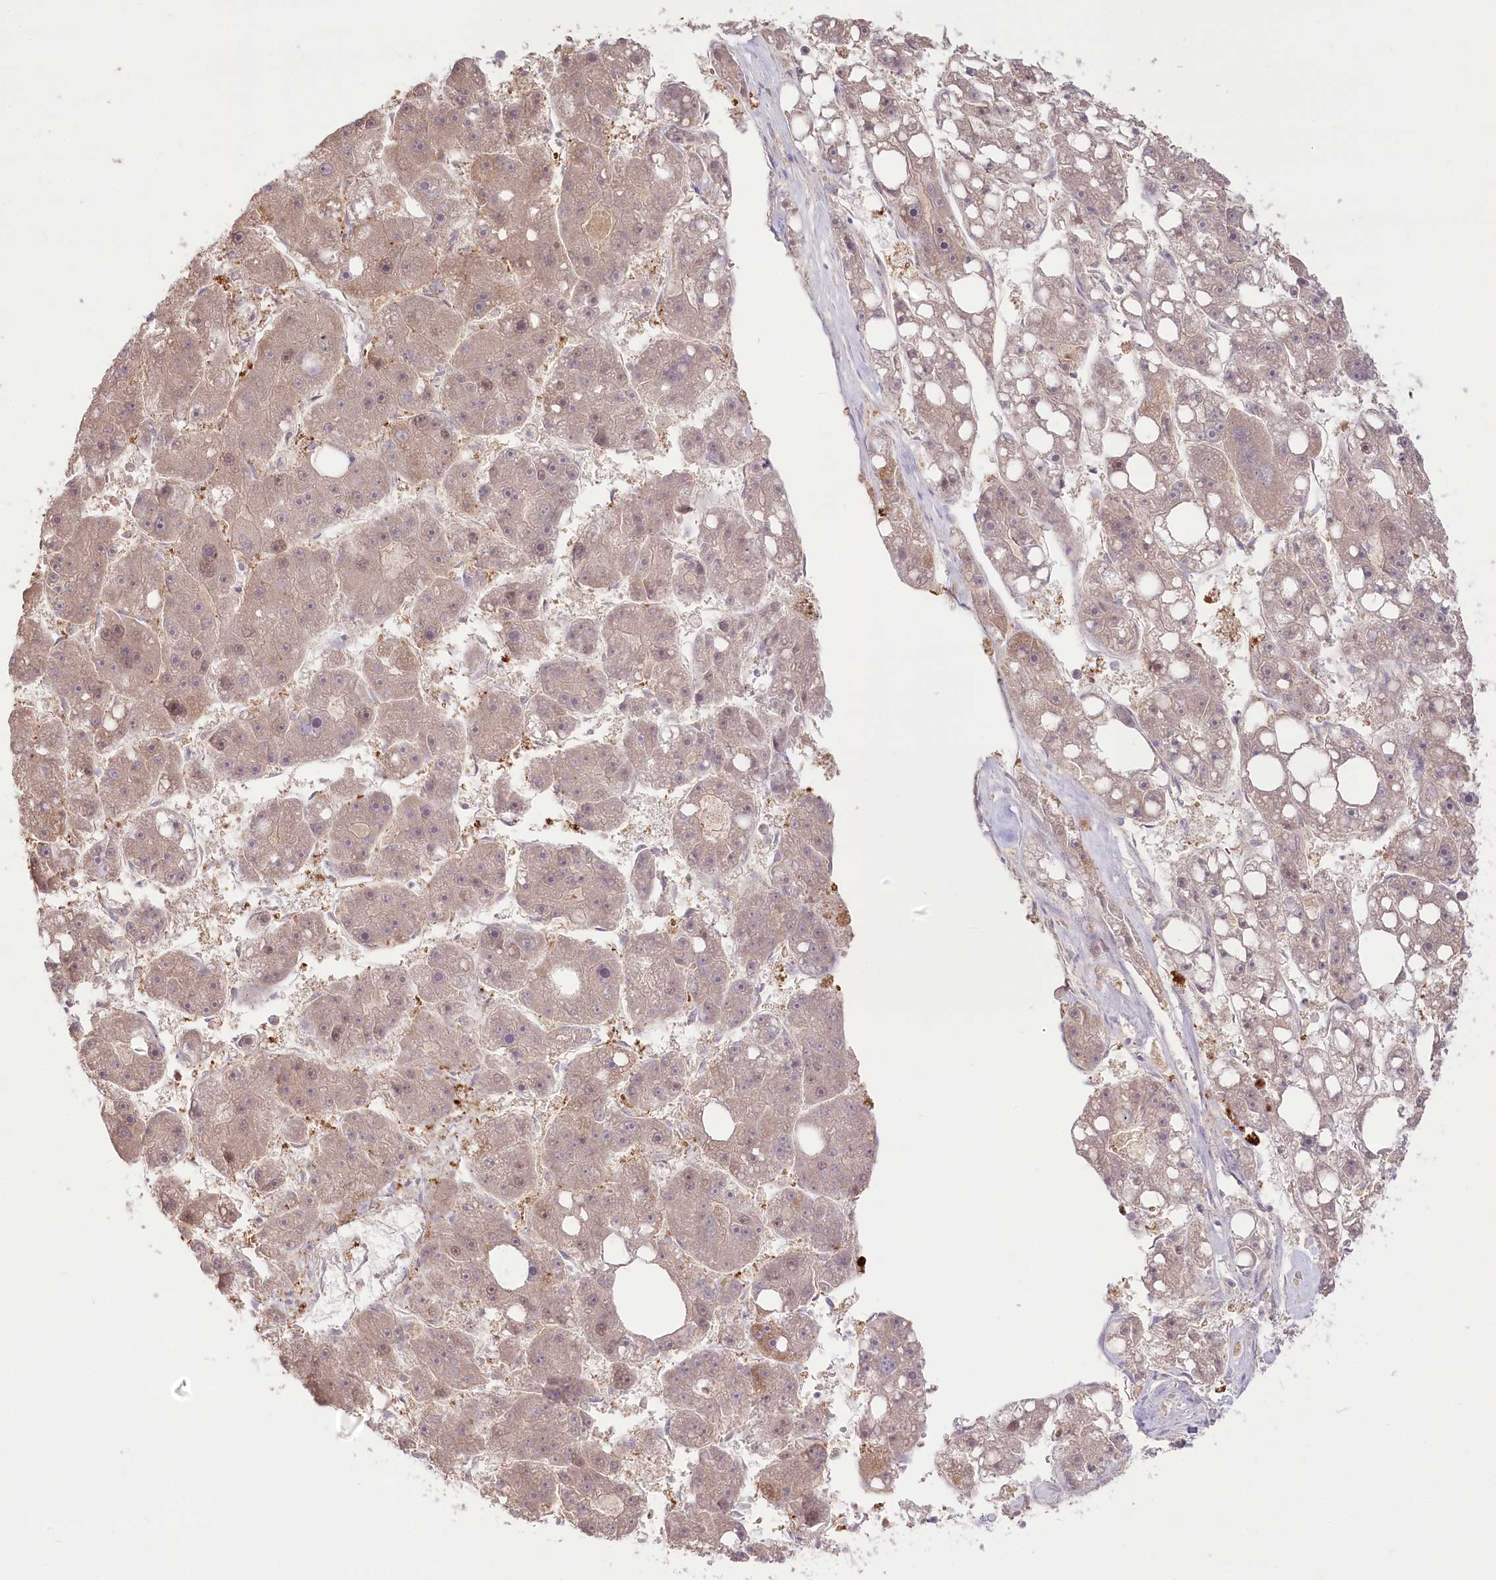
{"staining": {"intensity": "weak", "quantity": "25%-75%", "location": "cytoplasmic/membranous"}, "tissue": "liver cancer", "cell_type": "Tumor cells", "image_type": "cancer", "snomed": [{"axis": "morphology", "description": "Carcinoma, Hepatocellular, NOS"}, {"axis": "topography", "description": "Liver"}], "caption": "The histopathology image demonstrates staining of liver hepatocellular carcinoma, revealing weak cytoplasmic/membranous protein staining (brown color) within tumor cells.", "gene": "PYURF", "patient": {"sex": "female", "age": 61}}